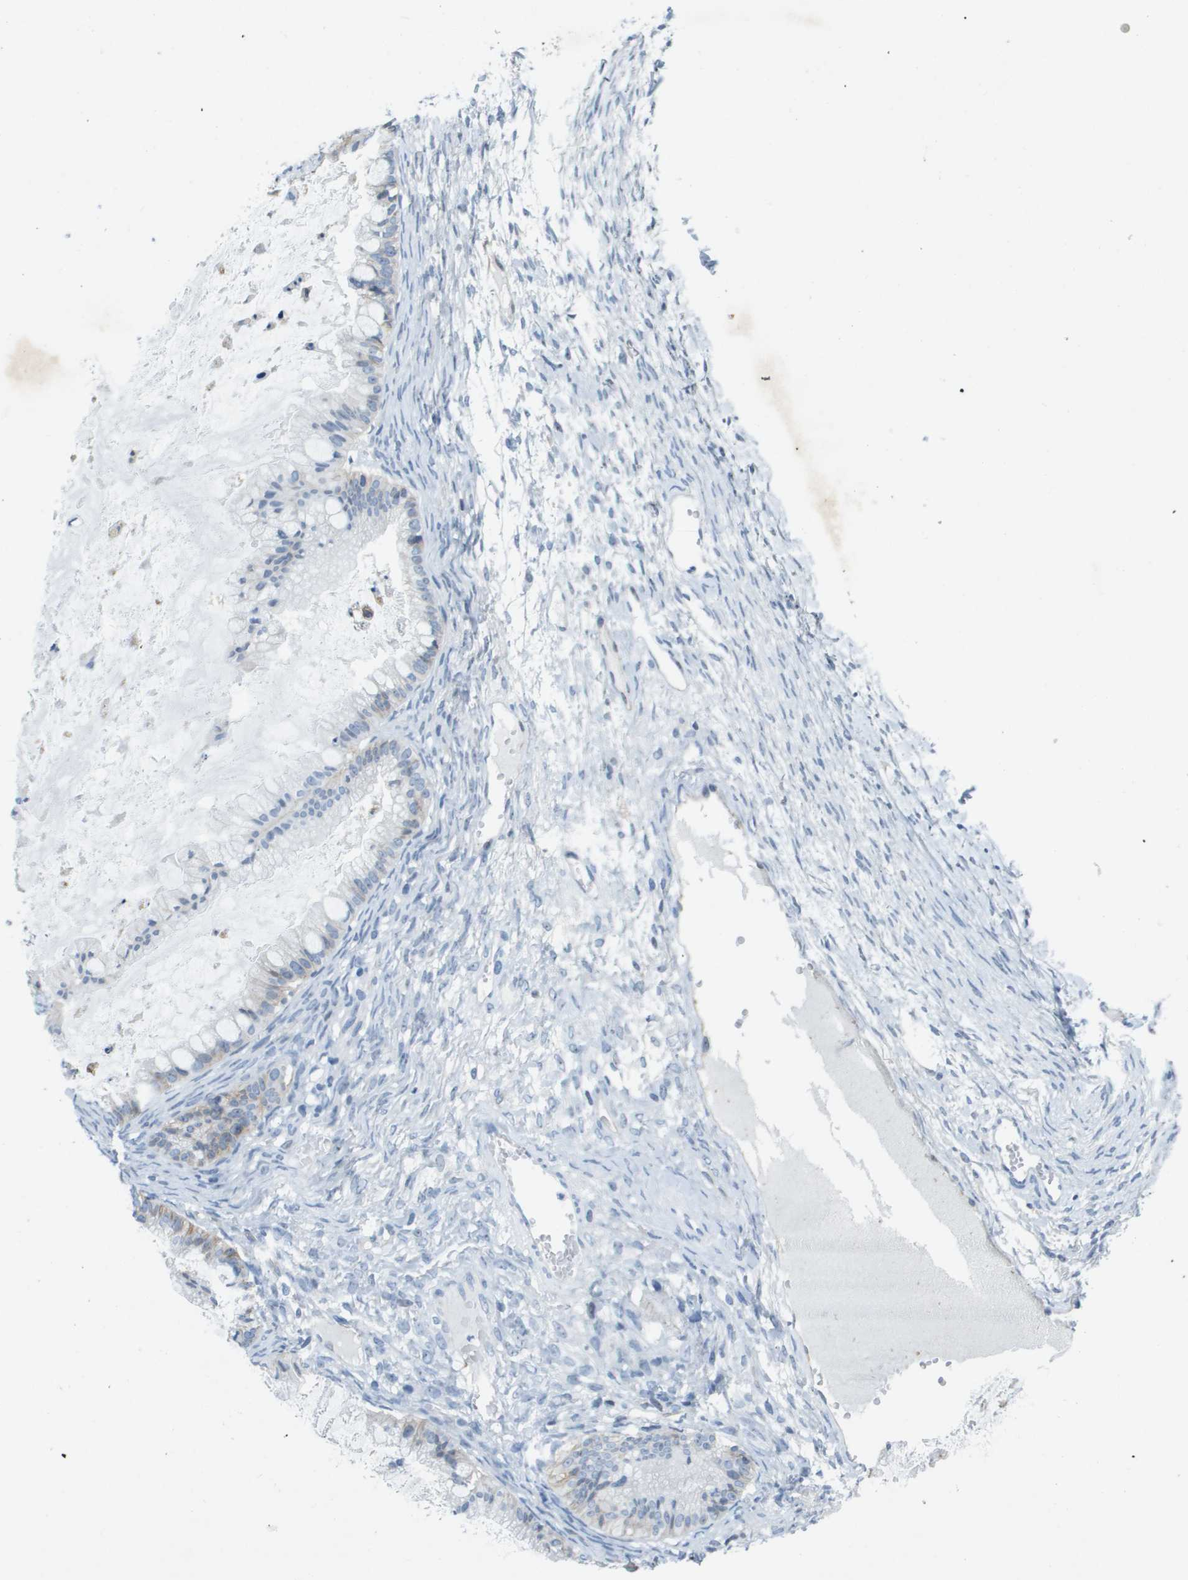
{"staining": {"intensity": "negative", "quantity": "none", "location": "none"}, "tissue": "ovarian cancer", "cell_type": "Tumor cells", "image_type": "cancer", "snomed": [{"axis": "morphology", "description": "Cystadenocarcinoma, mucinous, NOS"}, {"axis": "topography", "description": "Ovary"}], "caption": "Tumor cells are negative for brown protein staining in ovarian cancer (mucinous cystadenocarcinoma). The staining is performed using DAB (3,3'-diaminobenzidine) brown chromogen with nuclei counter-stained in using hematoxylin.", "gene": "ITGA6", "patient": {"sex": "female", "age": 57}}